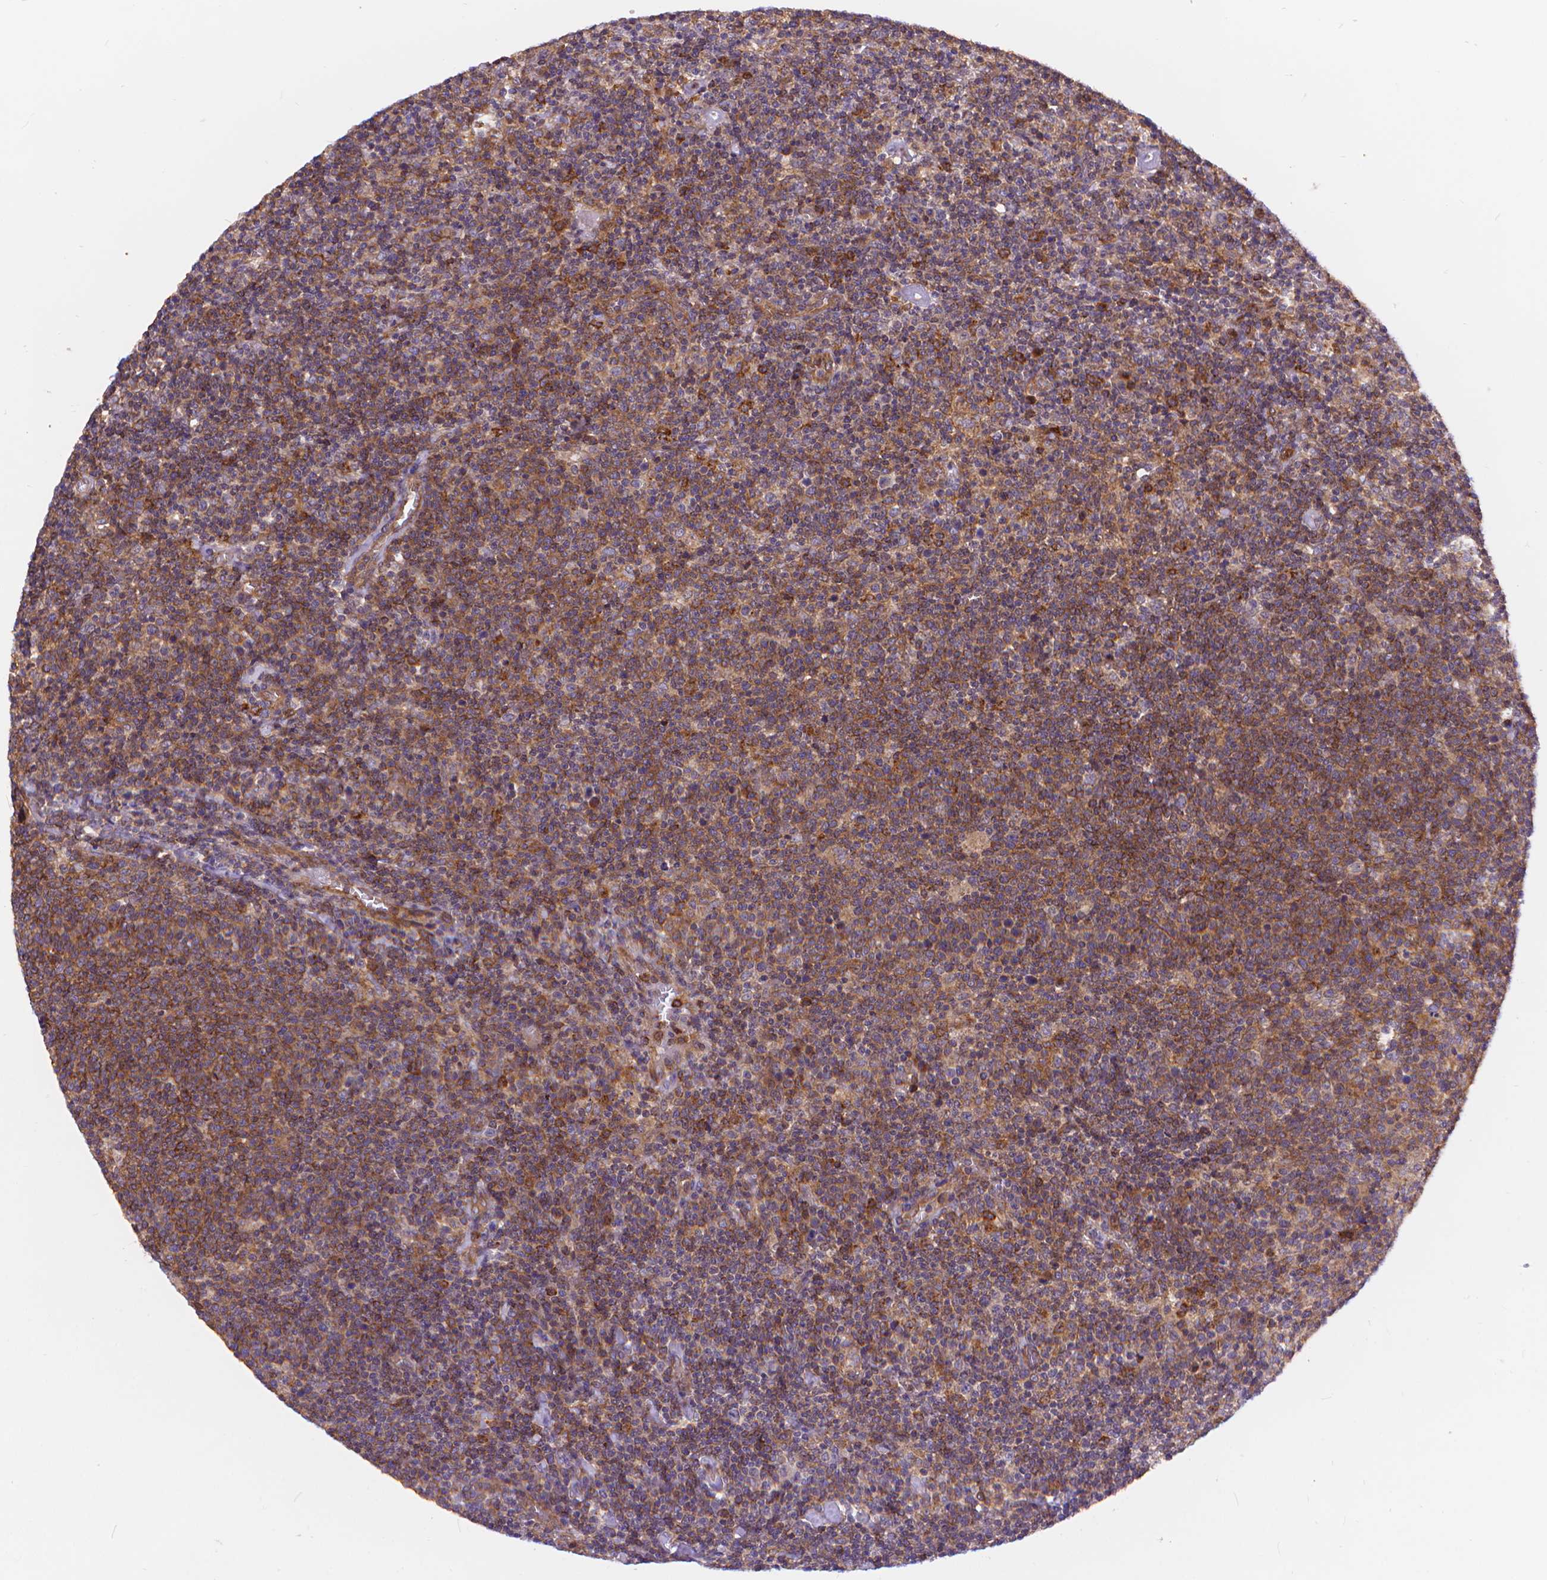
{"staining": {"intensity": "moderate", "quantity": ">75%", "location": "cytoplasmic/membranous"}, "tissue": "lymphoma", "cell_type": "Tumor cells", "image_type": "cancer", "snomed": [{"axis": "morphology", "description": "Malignant lymphoma, non-Hodgkin's type, High grade"}, {"axis": "topography", "description": "Lymph node"}], "caption": "Human lymphoma stained with a protein marker displays moderate staining in tumor cells.", "gene": "ARAP1", "patient": {"sex": "male", "age": 61}}